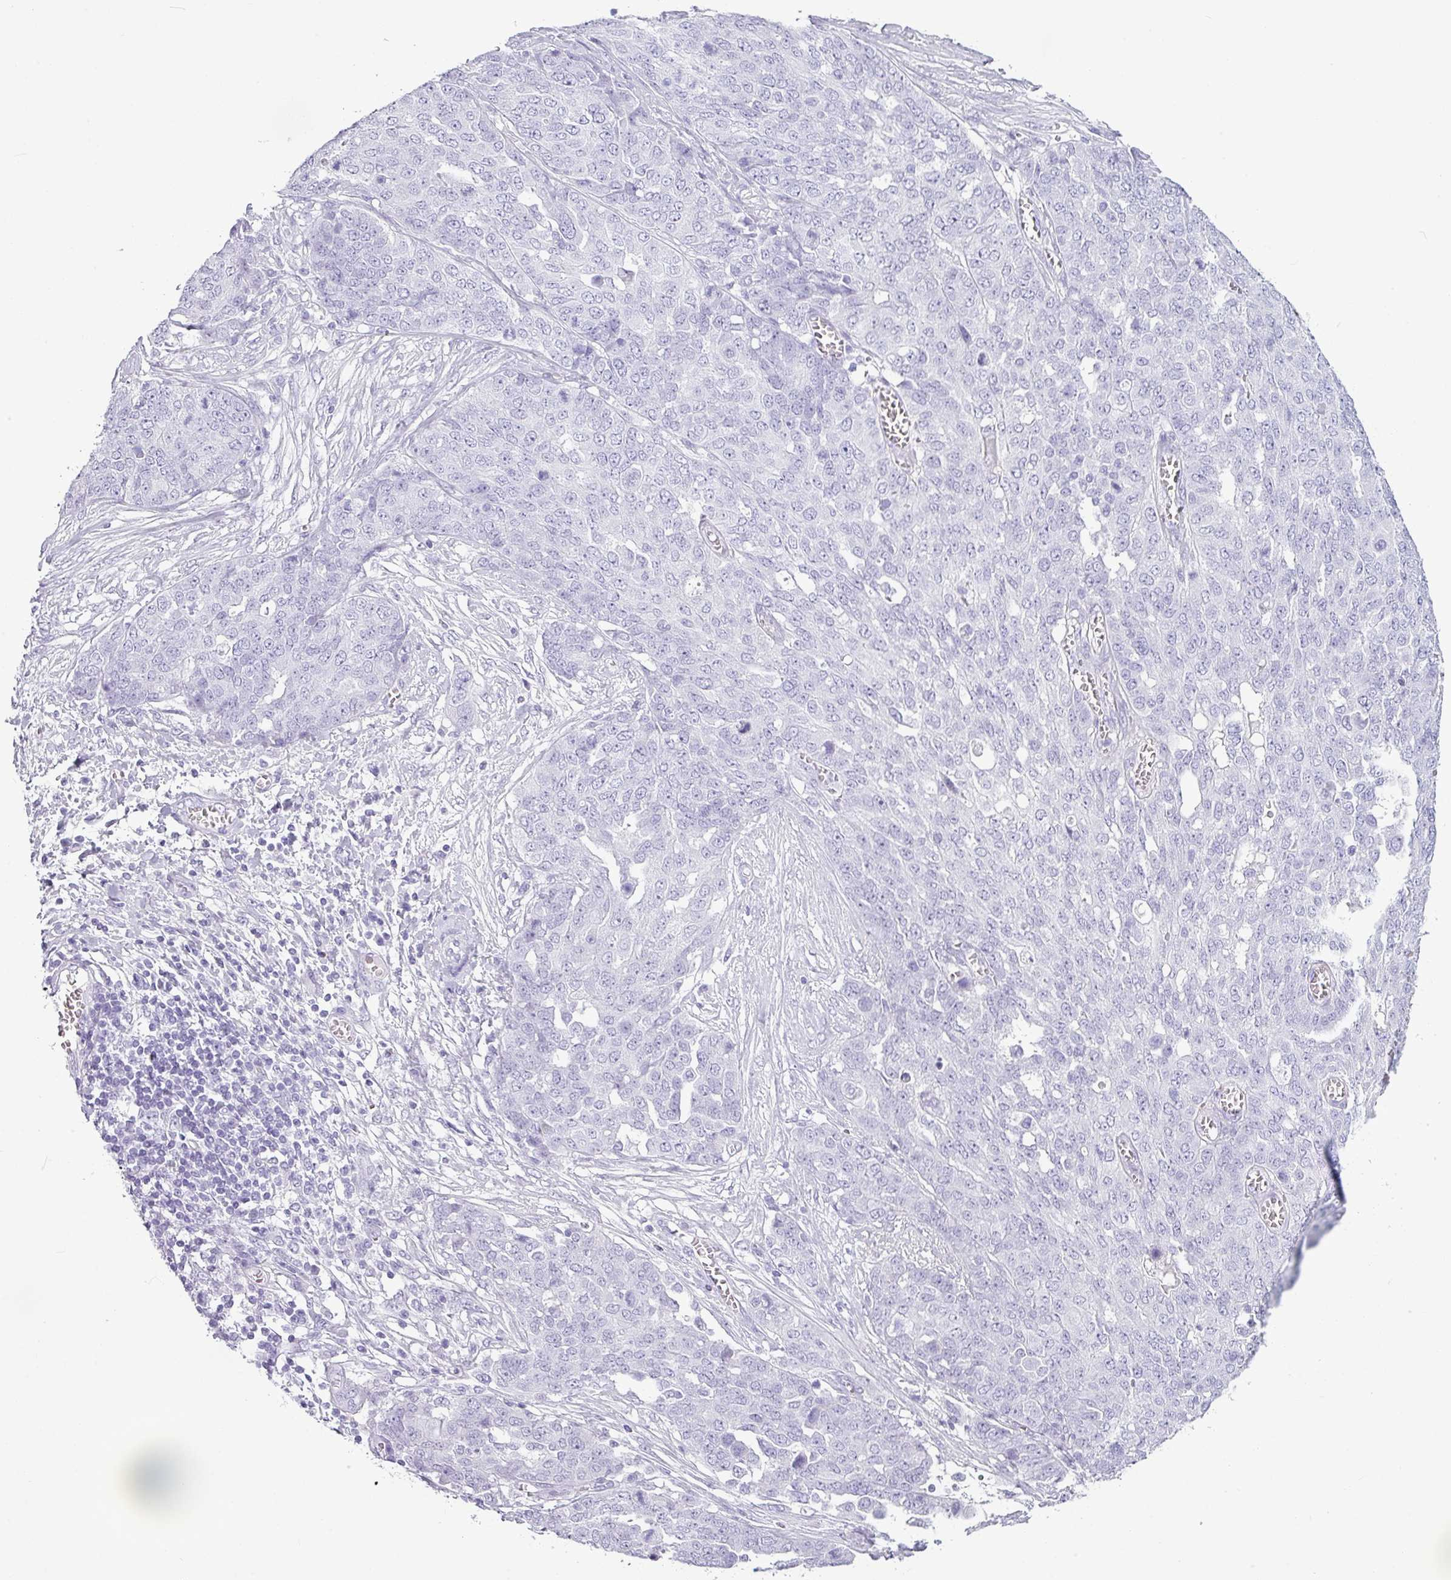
{"staining": {"intensity": "negative", "quantity": "none", "location": "none"}, "tissue": "ovarian cancer", "cell_type": "Tumor cells", "image_type": "cancer", "snomed": [{"axis": "morphology", "description": "Cystadenocarcinoma, serous, NOS"}, {"axis": "topography", "description": "Soft tissue"}, {"axis": "topography", "description": "Ovary"}], "caption": "Tumor cells show no significant expression in ovarian cancer (serous cystadenocarcinoma).", "gene": "AMY1B", "patient": {"sex": "female", "age": 57}}